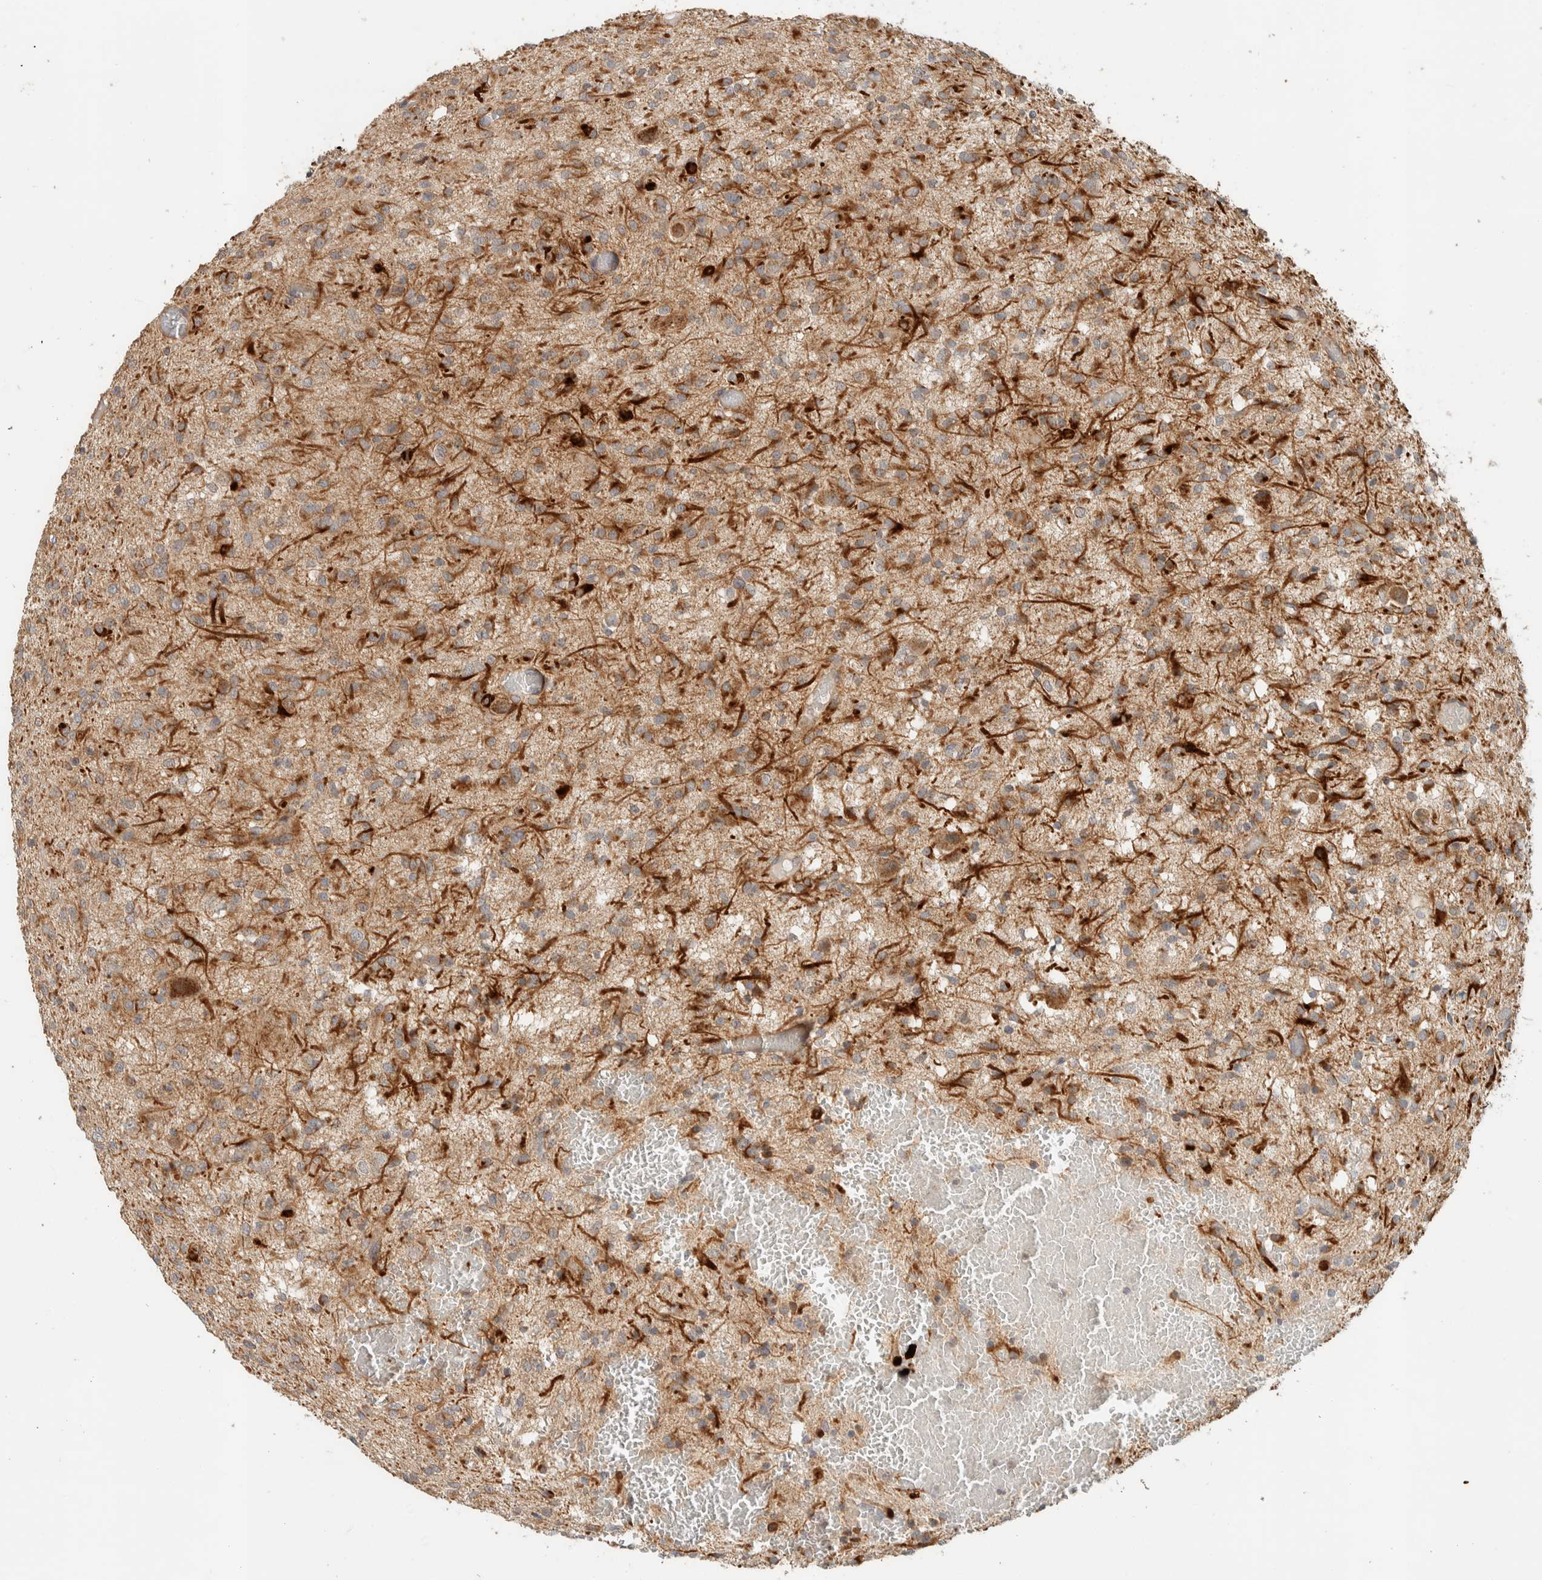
{"staining": {"intensity": "moderate", "quantity": ">75%", "location": "cytoplasmic/membranous"}, "tissue": "glioma", "cell_type": "Tumor cells", "image_type": "cancer", "snomed": [{"axis": "morphology", "description": "Glioma, malignant, High grade"}, {"axis": "topography", "description": "Brain"}], "caption": "Immunohistochemical staining of human malignant glioma (high-grade) reveals medium levels of moderate cytoplasmic/membranous staining in approximately >75% of tumor cells.", "gene": "PDE7B", "patient": {"sex": "female", "age": 59}}